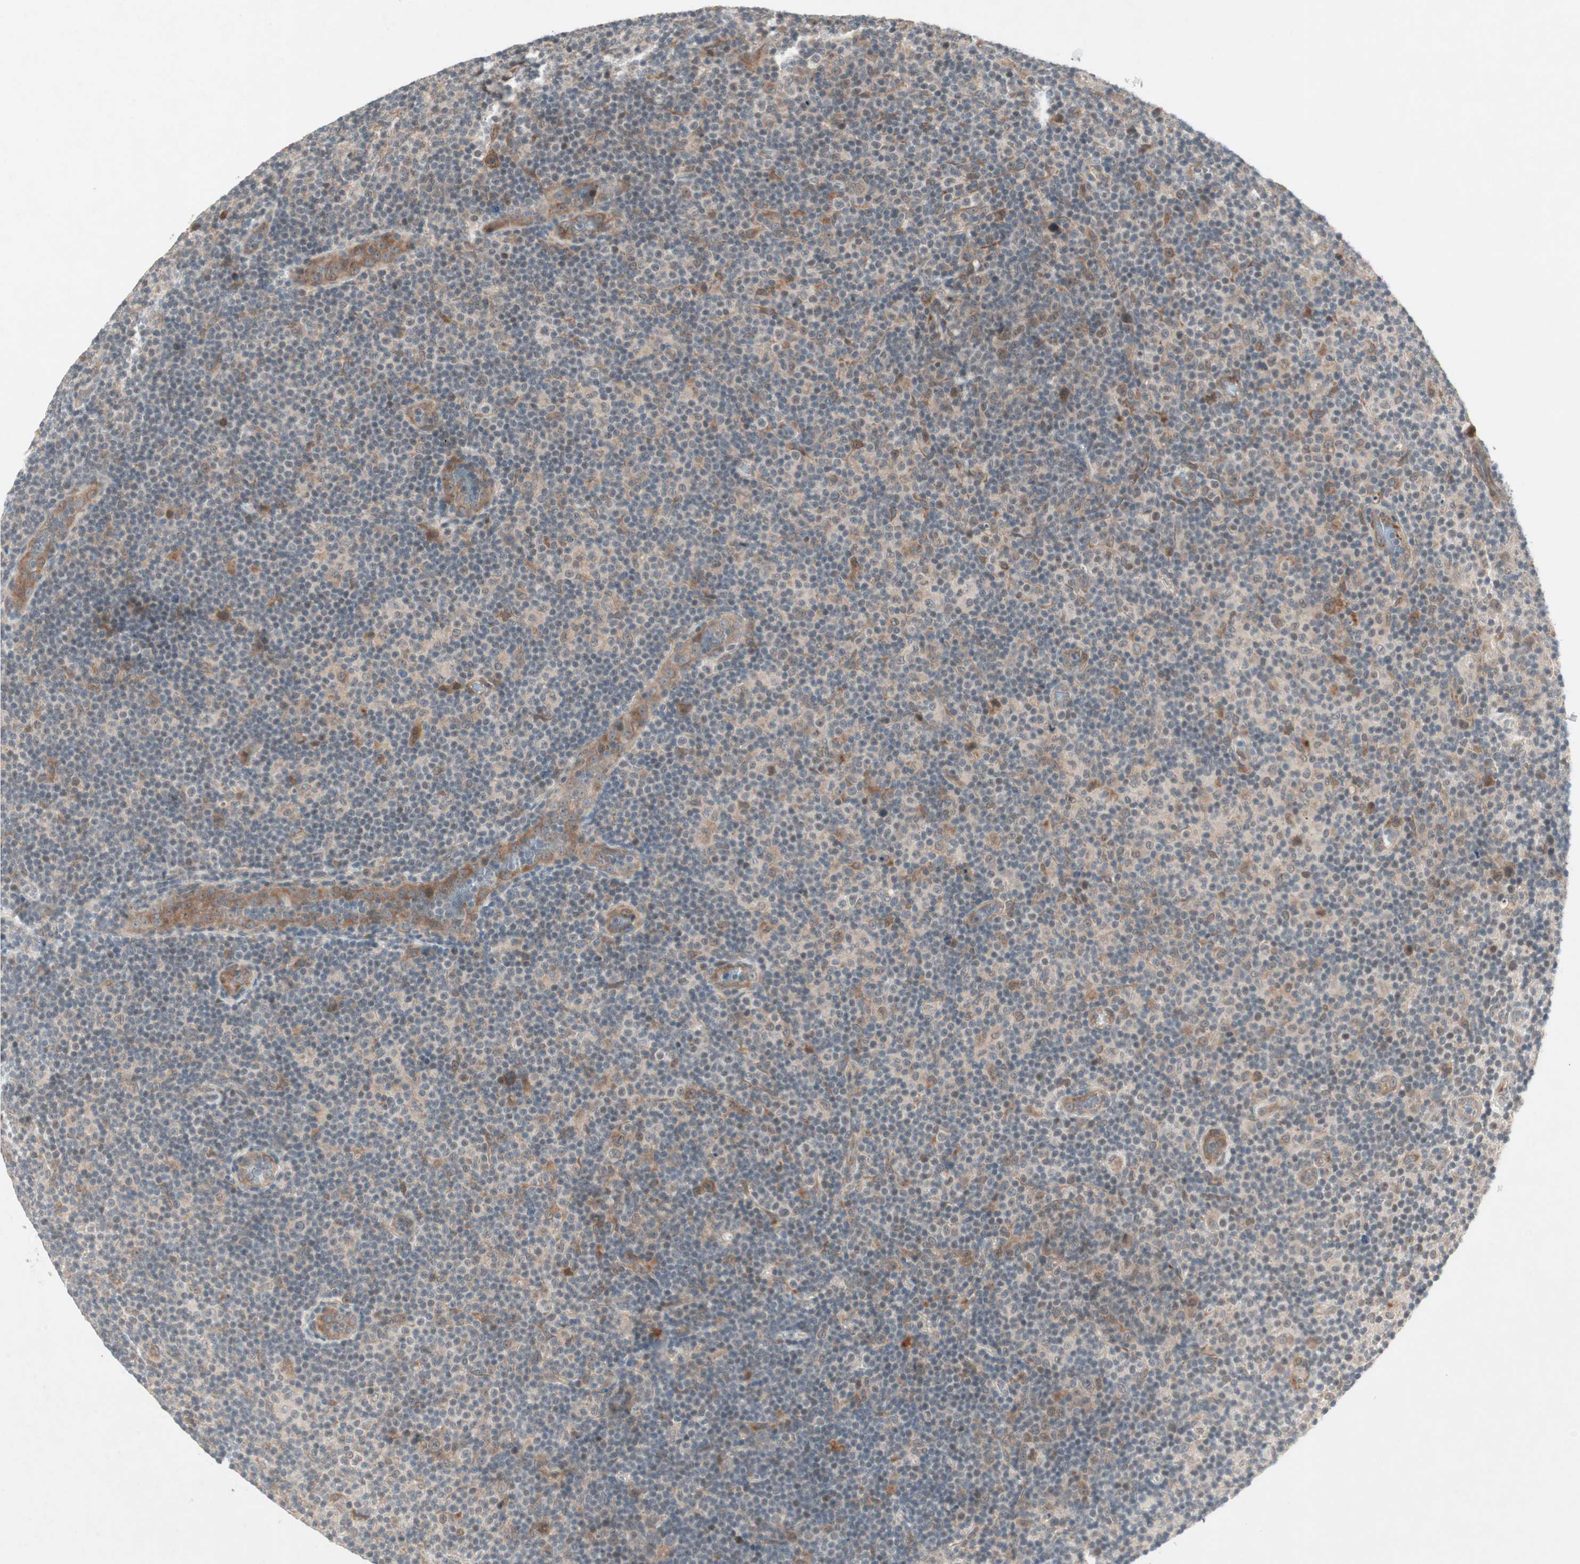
{"staining": {"intensity": "weak", "quantity": "25%-75%", "location": "cytoplasmic/membranous"}, "tissue": "lymphoma", "cell_type": "Tumor cells", "image_type": "cancer", "snomed": [{"axis": "morphology", "description": "Malignant lymphoma, non-Hodgkin's type, Low grade"}, {"axis": "topography", "description": "Lymph node"}], "caption": "Protein staining exhibits weak cytoplasmic/membranous staining in approximately 25%-75% of tumor cells in malignant lymphoma, non-Hodgkin's type (low-grade).", "gene": "PGBD1", "patient": {"sex": "male", "age": 83}}